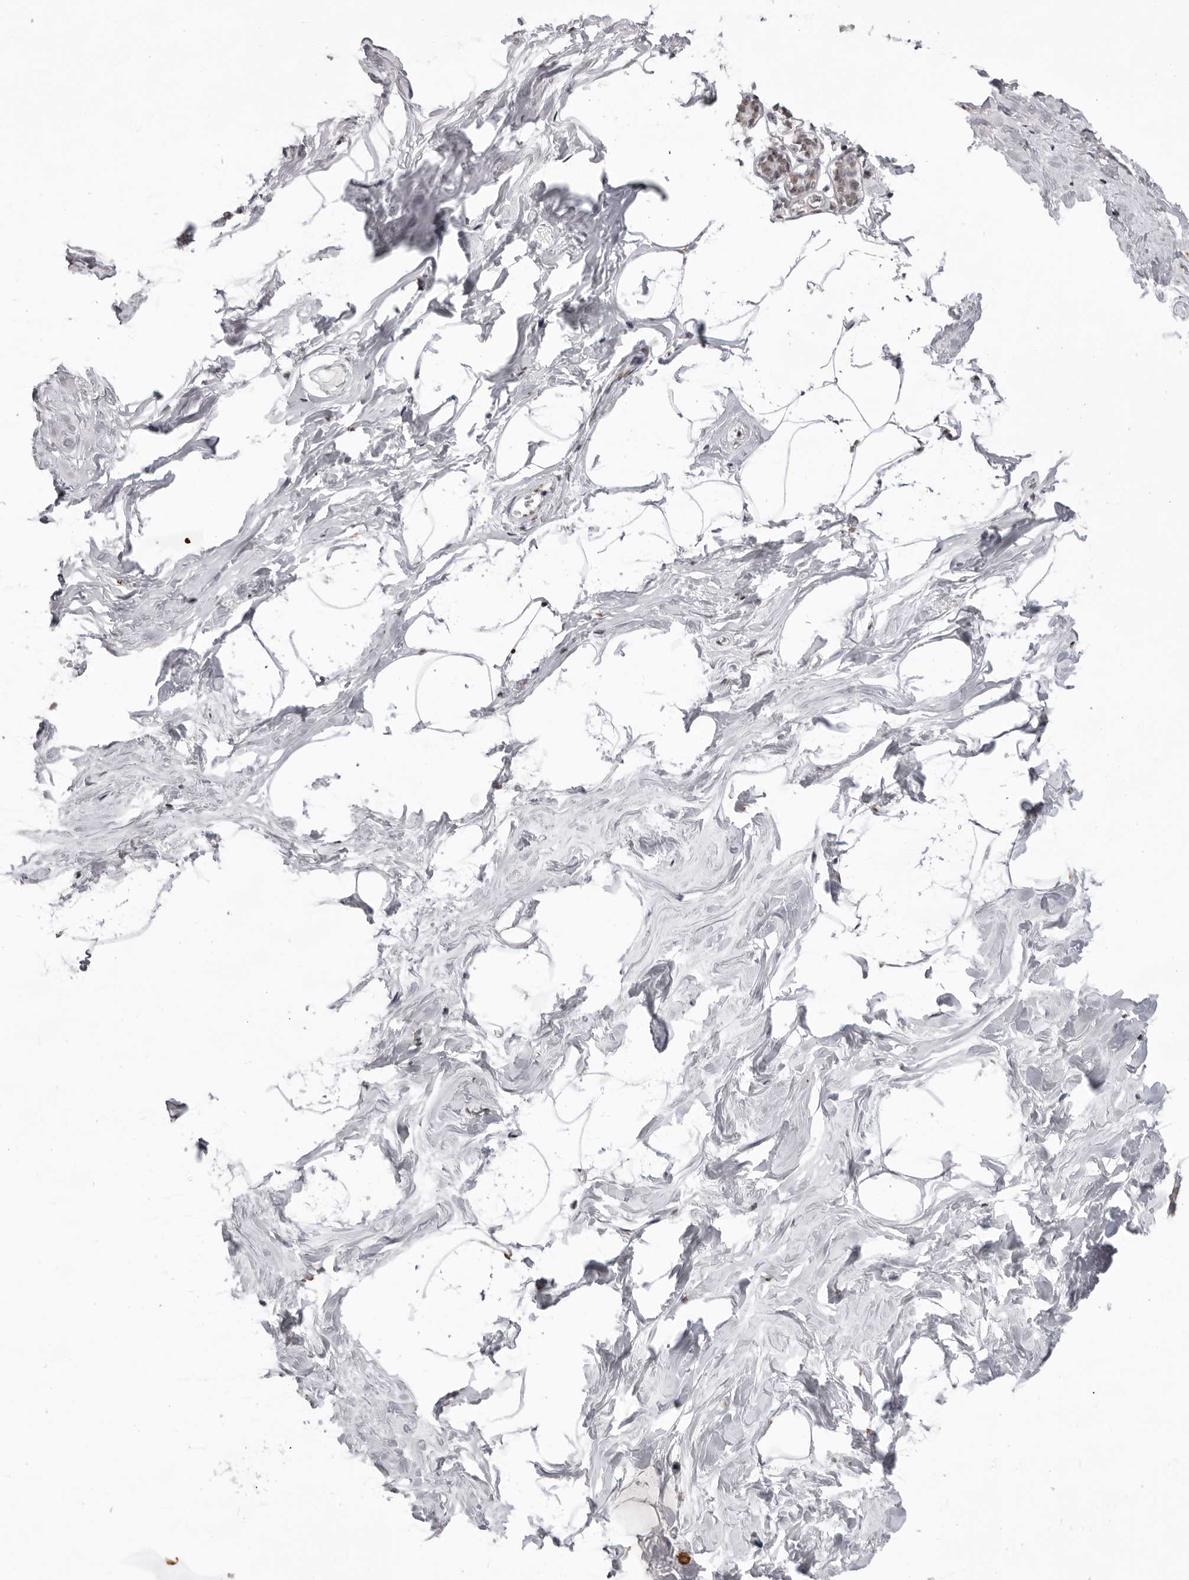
{"staining": {"intensity": "negative", "quantity": "none", "location": "none"}, "tissue": "breast", "cell_type": "Adipocytes", "image_type": "normal", "snomed": [{"axis": "morphology", "description": "Normal tissue, NOS"}, {"axis": "topography", "description": "Breast"}], "caption": "Human breast stained for a protein using IHC exhibits no expression in adipocytes.", "gene": "NTM", "patient": {"sex": "female", "age": 62}}